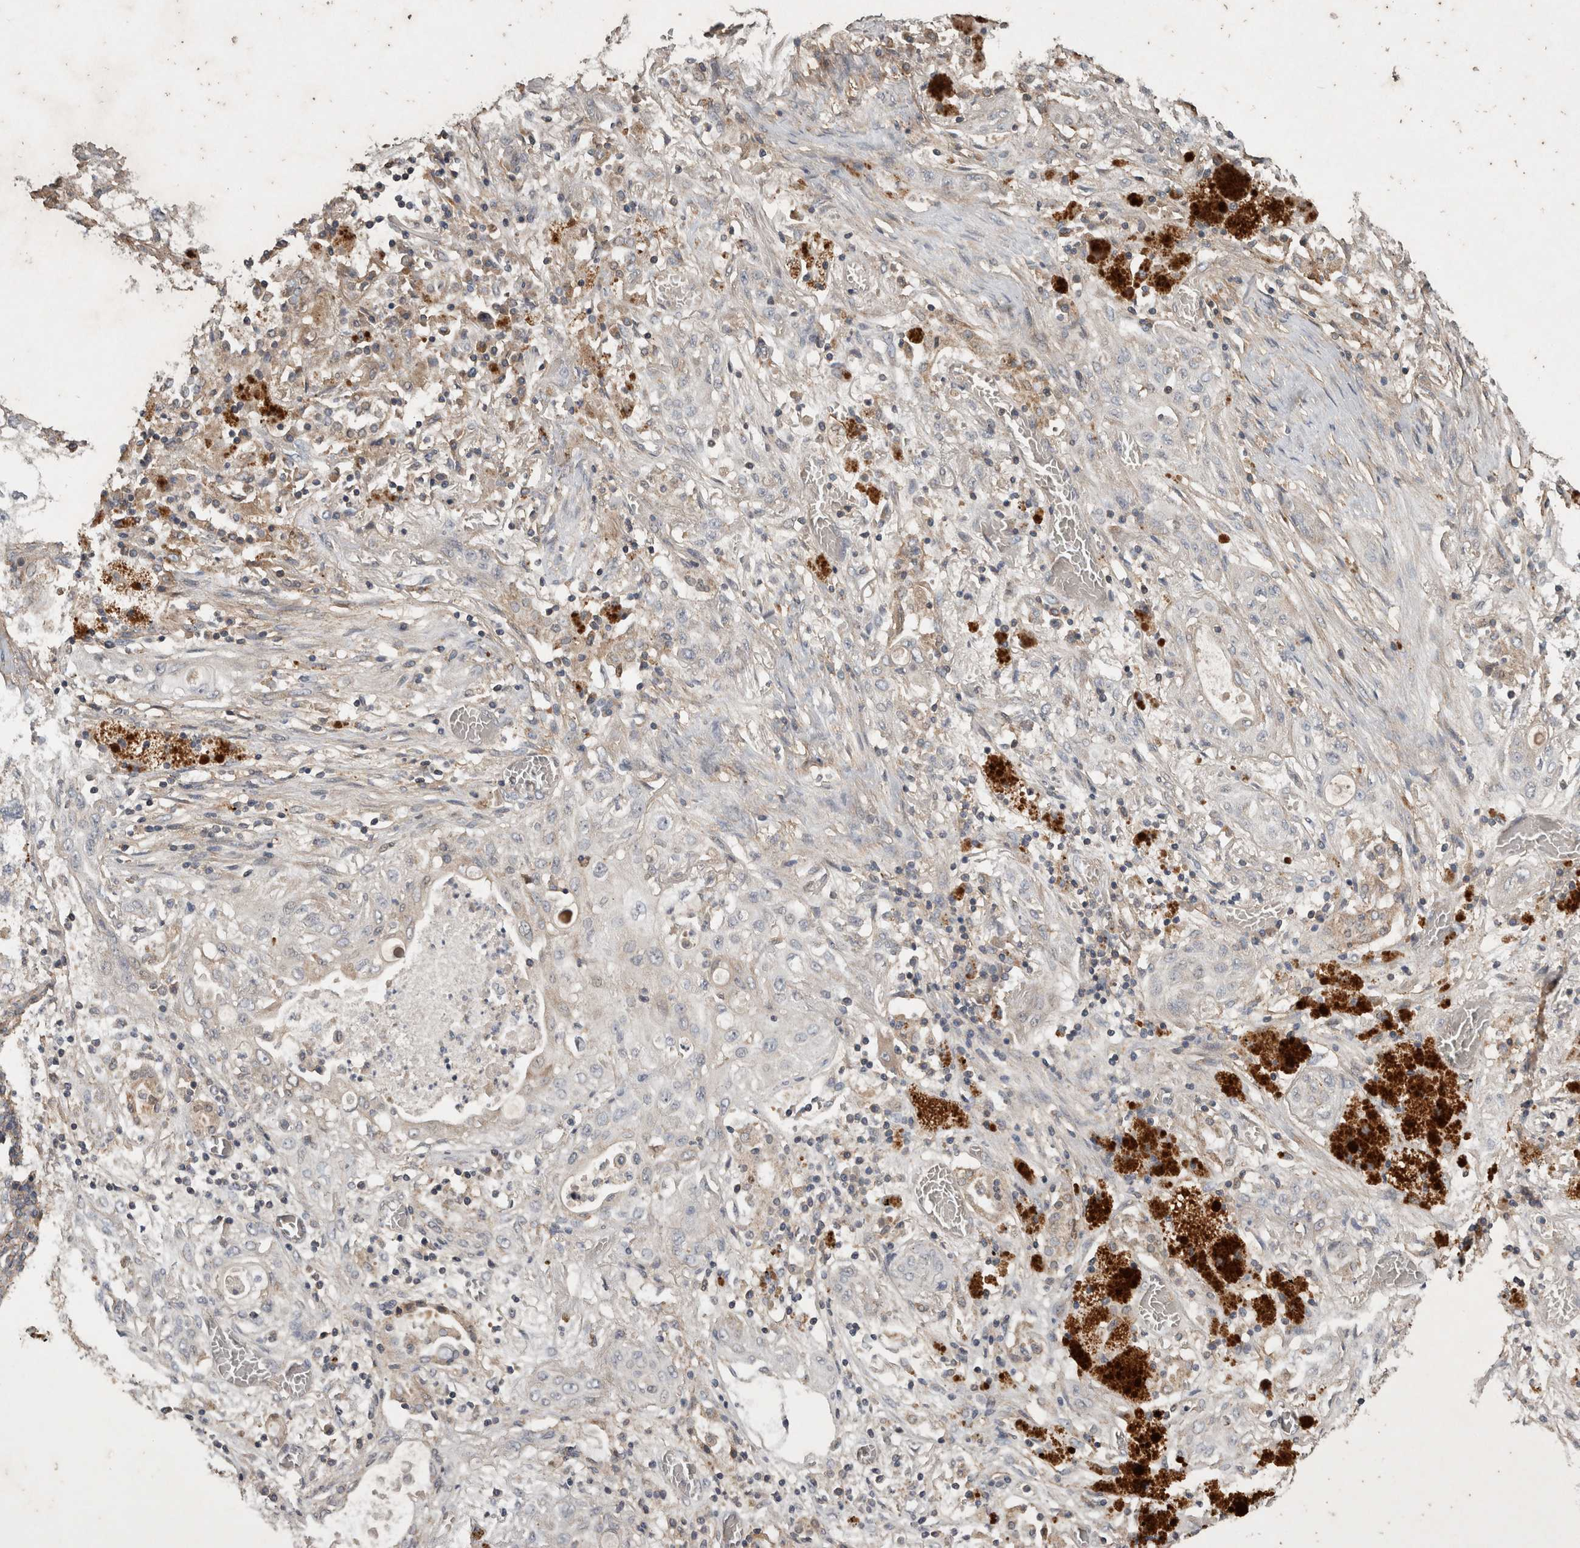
{"staining": {"intensity": "weak", "quantity": "<25%", "location": "cytoplasmic/membranous"}, "tissue": "lung cancer", "cell_type": "Tumor cells", "image_type": "cancer", "snomed": [{"axis": "morphology", "description": "Squamous cell carcinoma, NOS"}, {"axis": "topography", "description": "Lung"}], "caption": "IHC photomicrograph of lung cancer (squamous cell carcinoma) stained for a protein (brown), which demonstrates no staining in tumor cells. (Brightfield microscopy of DAB (3,3'-diaminobenzidine) IHC at high magnification).", "gene": "TRMT61B", "patient": {"sex": "female", "age": 47}}